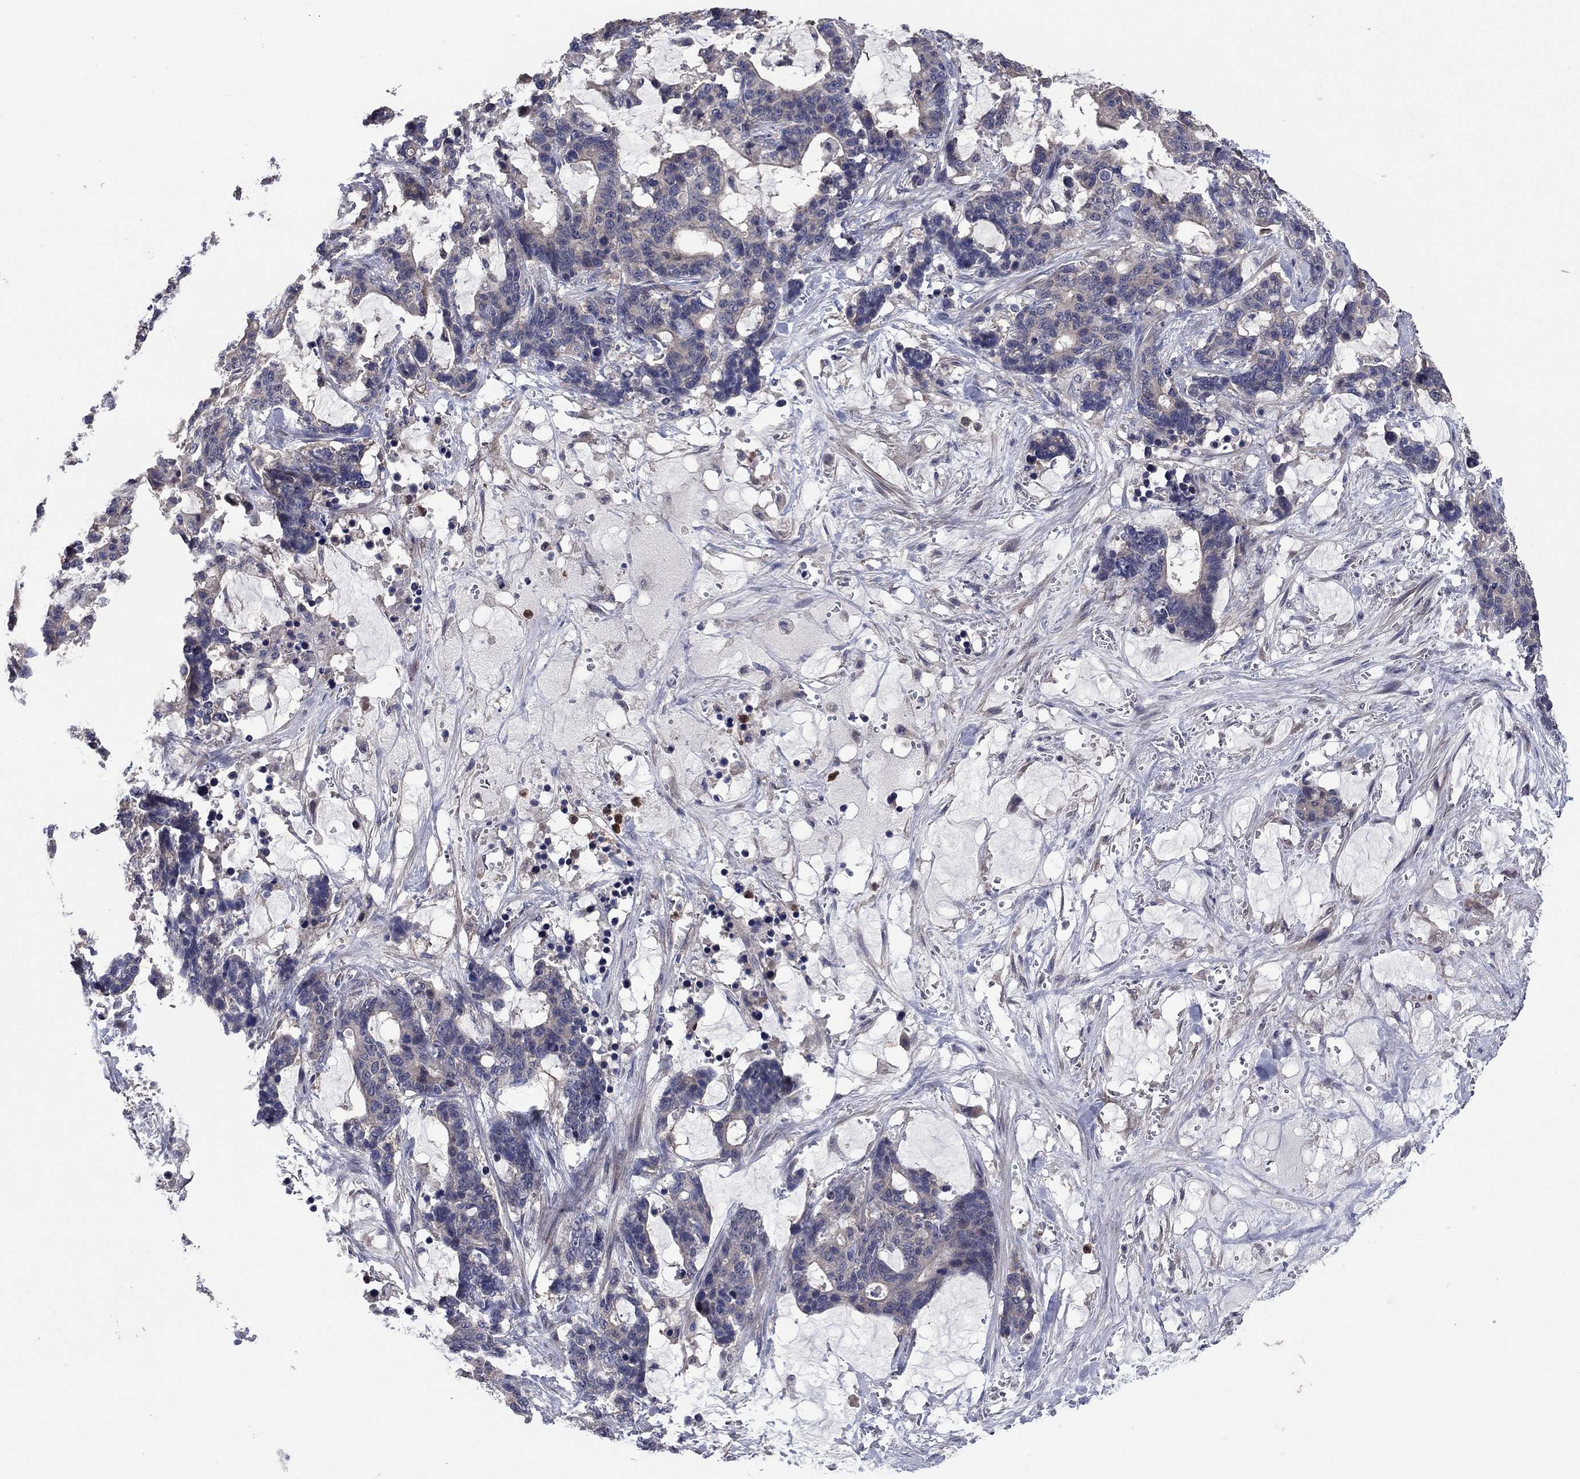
{"staining": {"intensity": "negative", "quantity": "none", "location": "none"}, "tissue": "stomach cancer", "cell_type": "Tumor cells", "image_type": "cancer", "snomed": [{"axis": "morphology", "description": "Normal tissue, NOS"}, {"axis": "morphology", "description": "Adenocarcinoma, NOS"}, {"axis": "topography", "description": "Stomach"}], "caption": "This is an immunohistochemistry image of human stomach adenocarcinoma. There is no staining in tumor cells.", "gene": "MSRB1", "patient": {"sex": "female", "age": 64}}